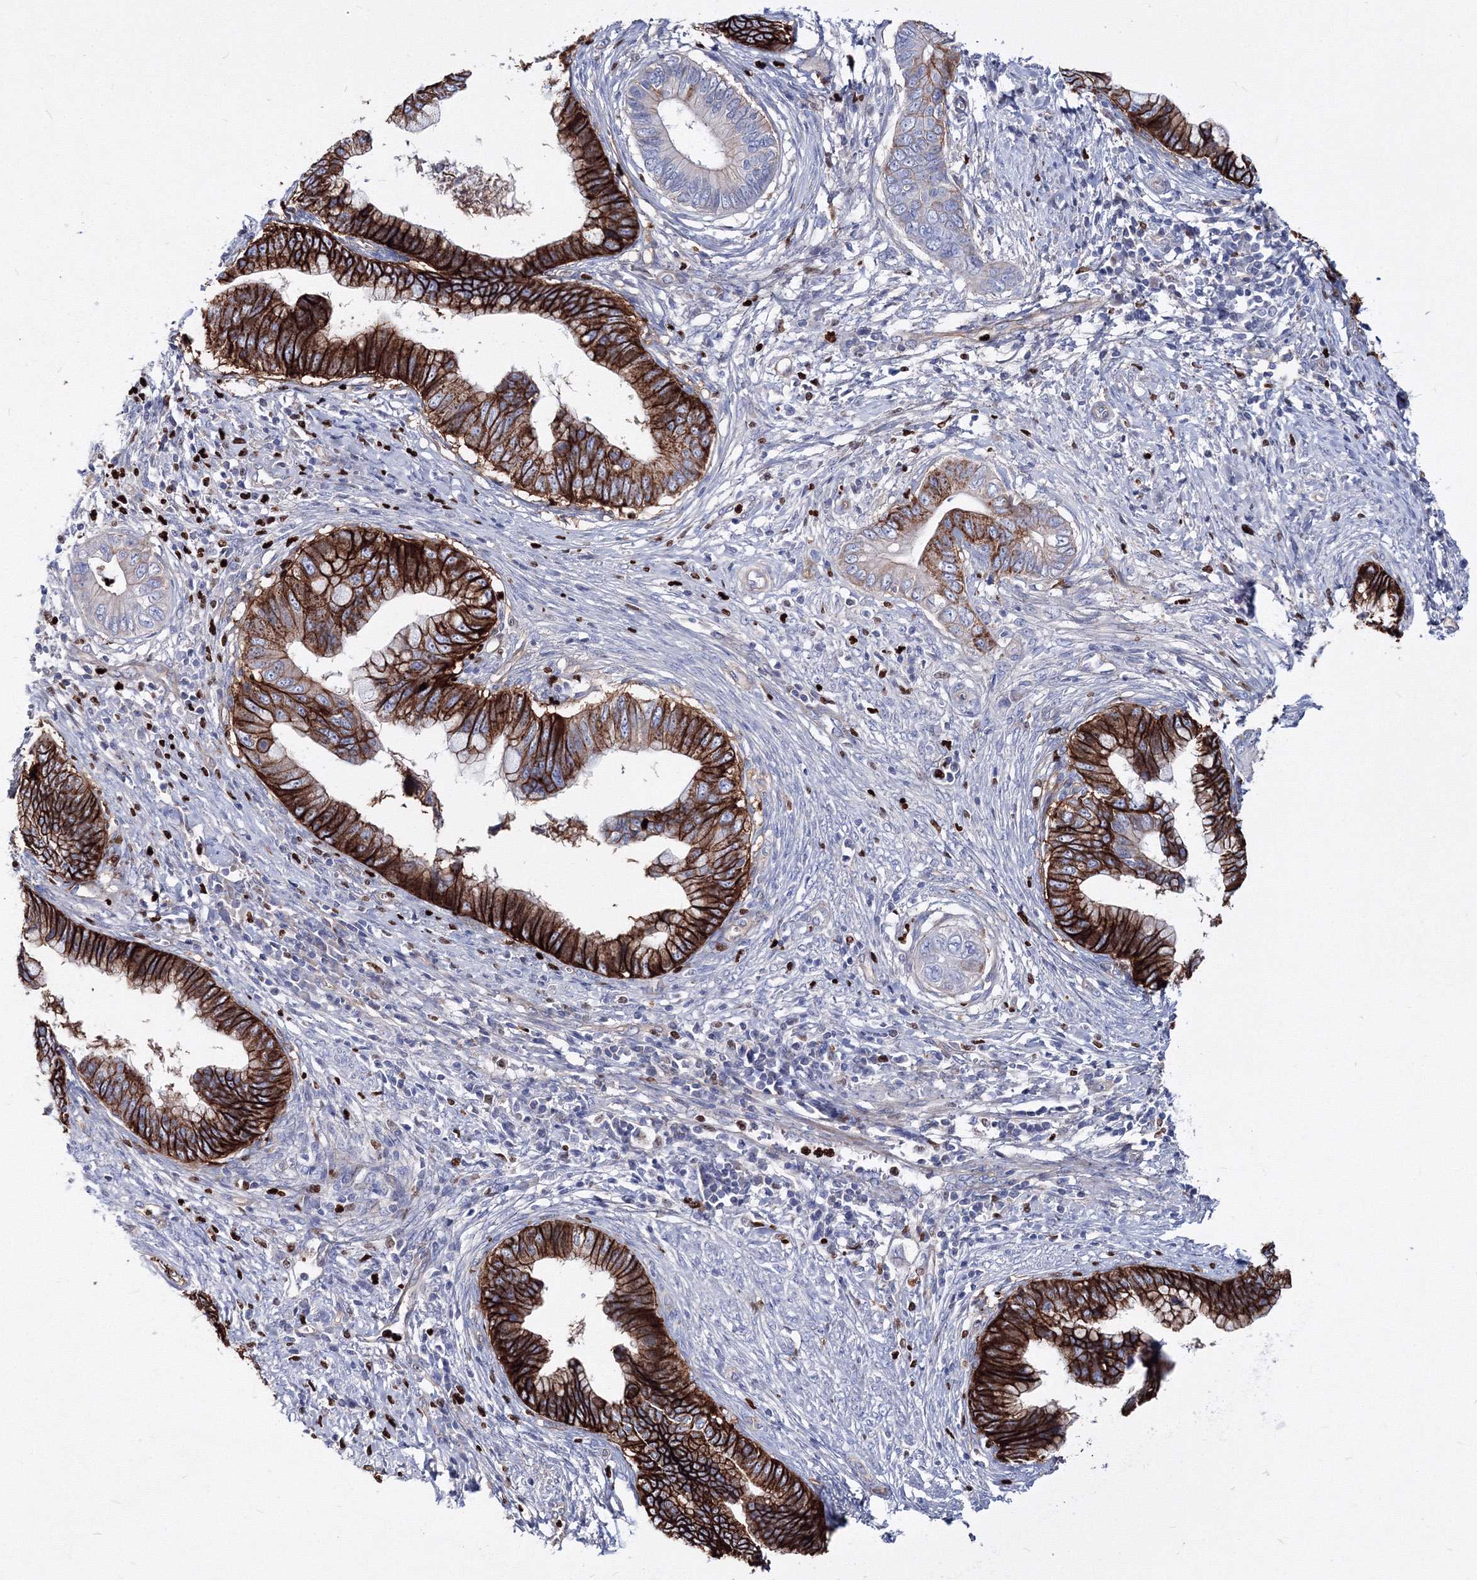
{"staining": {"intensity": "strong", "quantity": ">75%", "location": "cytoplasmic/membranous"}, "tissue": "cervical cancer", "cell_type": "Tumor cells", "image_type": "cancer", "snomed": [{"axis": "morphology", "description": "Adenocarcinoma, NOS"}, {"axis": "topography", "description": "Cervix"}], "caption": "Human cervical adenocarcinoma stained for a protein (brown) exhibits strong cytoplasmic/membranous positive staining in about >75% of tumor cells.", "gene": "C11orf52", "patient": {"sex": "female", "age": 44}}